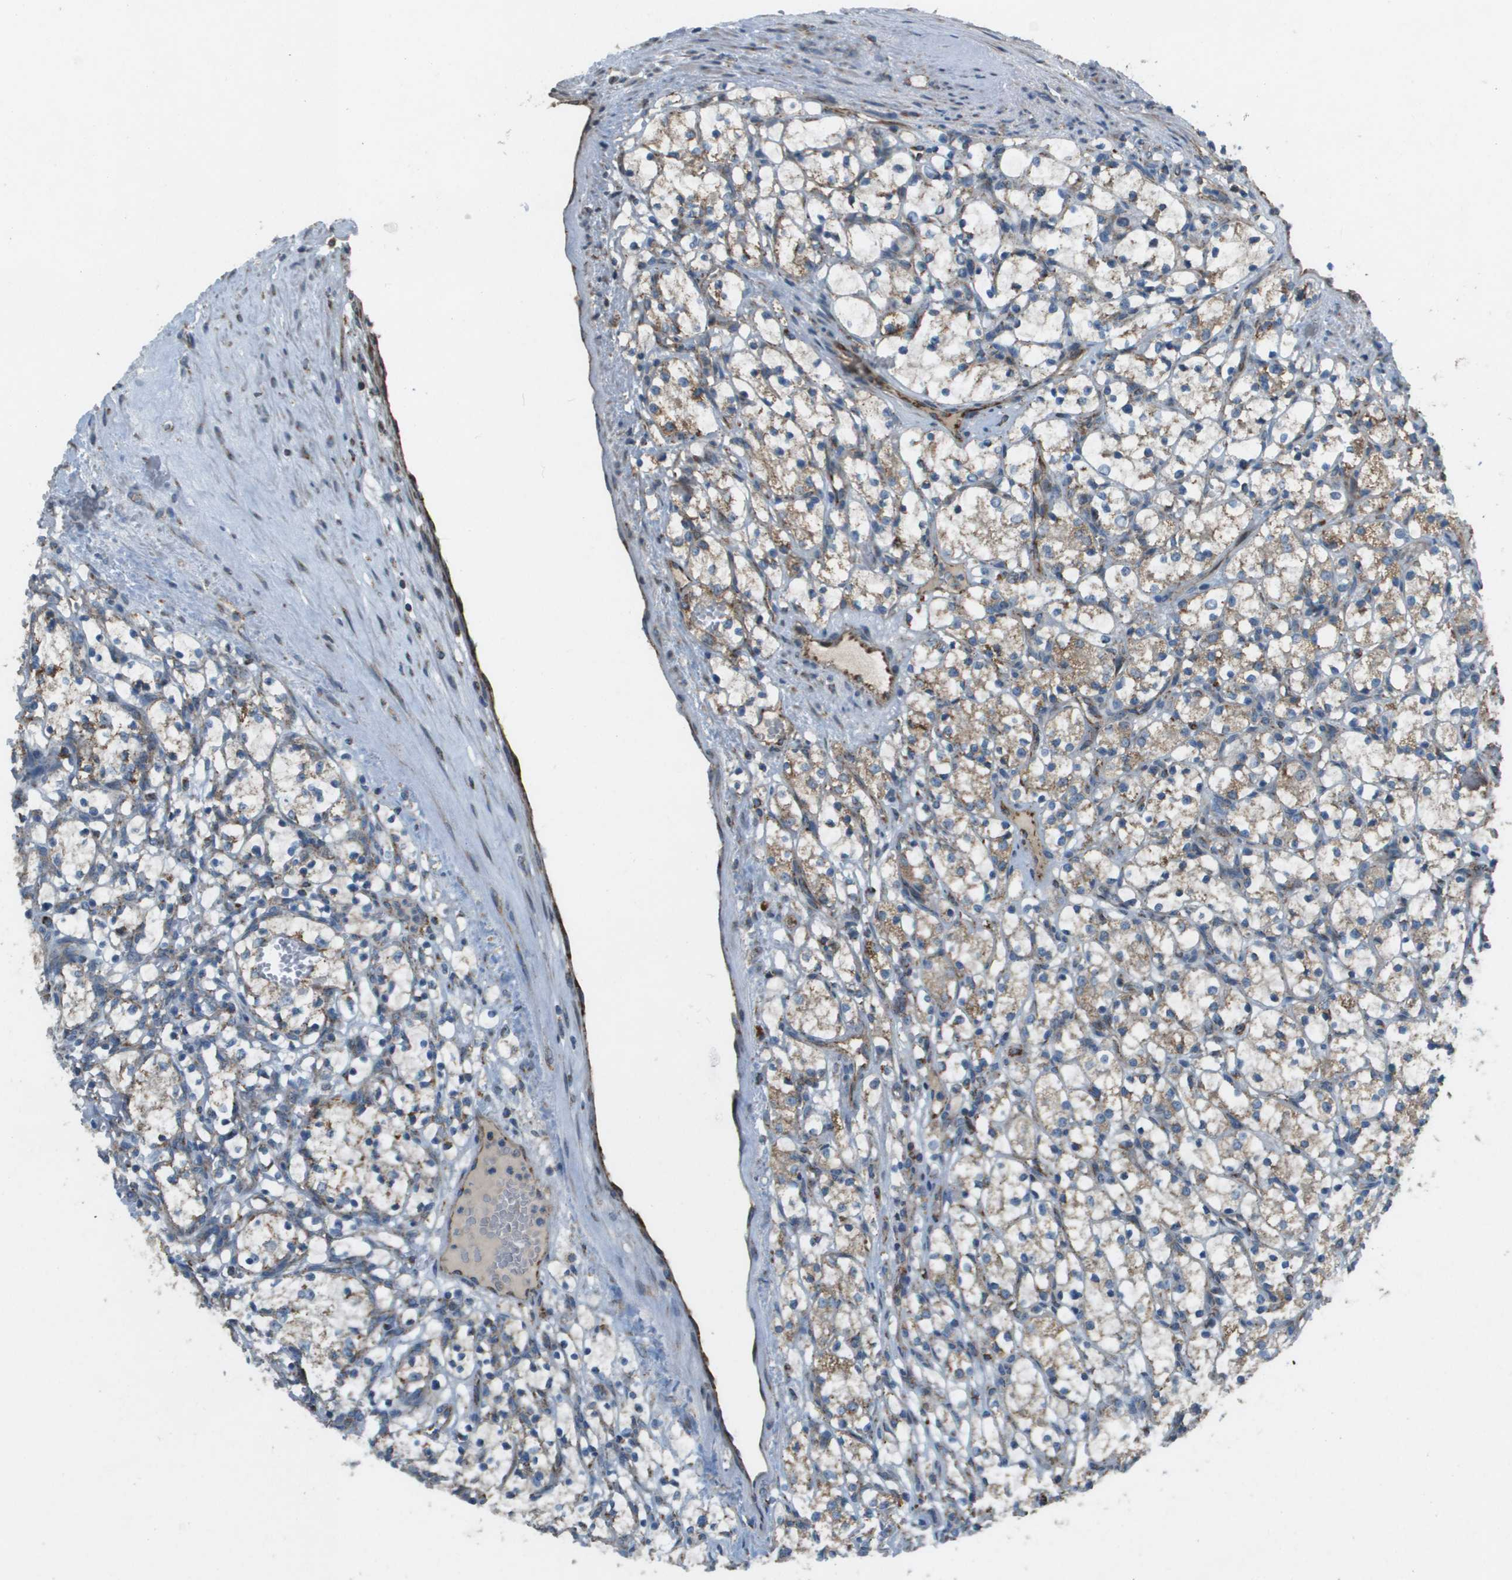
{"staining": {"intensity": "weak", "quantity": "25%-75%", "location": "cytoplasmic/membranous"}, "tissue": "renal cancer", "cell_type": "Tumor cells", "image_type": "cancer", "snomed": [{"axis": "morphology", "description": "Adenocarcinoma, NOS"}, {"axis": "topography", "description": "Kidney"}], "caption": "Immunohistochemical staining of human renal adenocarcinoma displays low levels of weak cytoplasmic/membranous expression in about 25%-75% of tumor cells.", "gene": "NRK", "patient": {"sex": "female", "age": 69}}